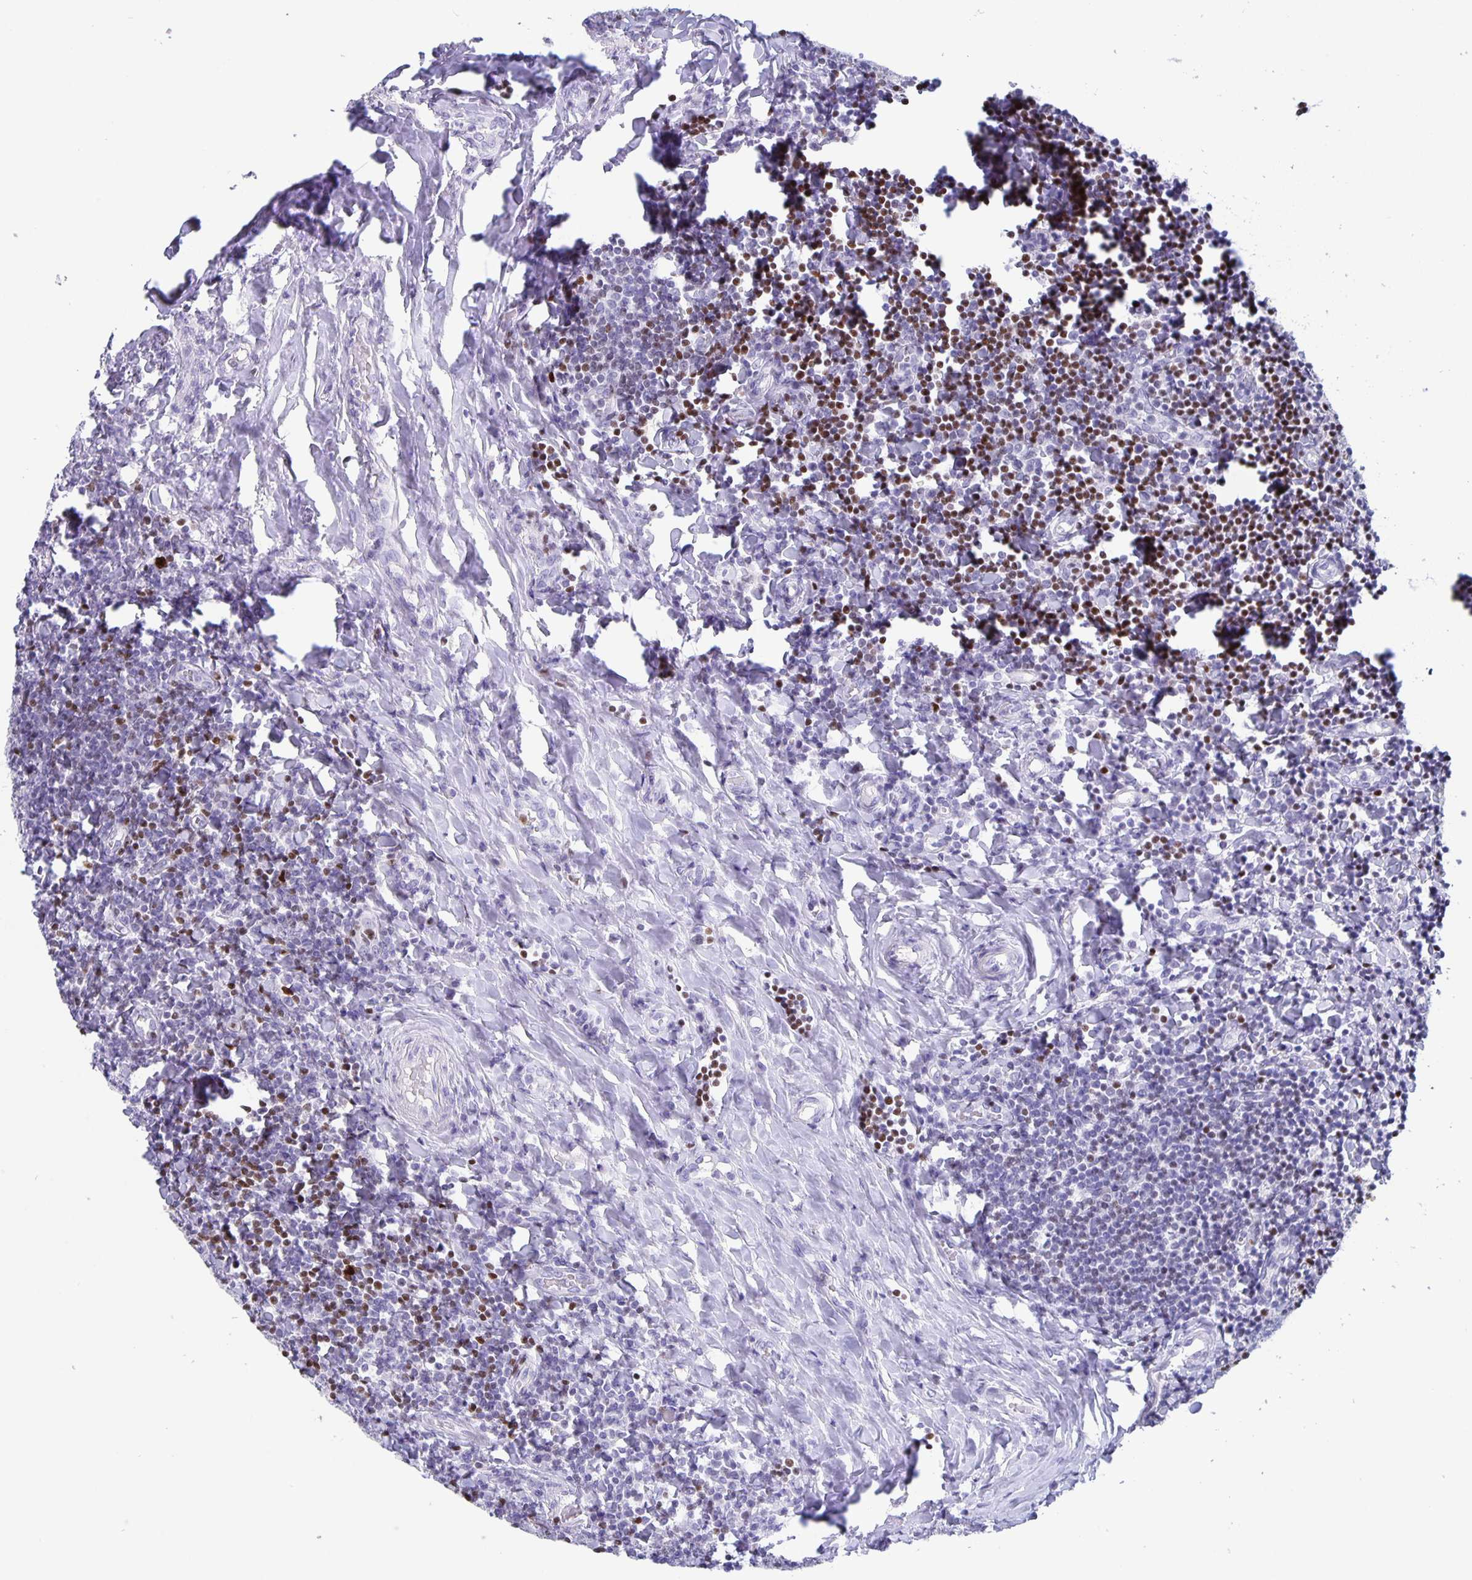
{"staining": {"intensity": "negative", "quantity": "none", "location": "none"}, "tissue": "tonsil", "cell_type": "Germinal center cells", "image_type": "normal", "snomed": [{"axis": "morphology", "description": "Normal tissue, NOS"}, {"axis": "topography", "description": "Tonsil"}], "caption": "This is an IHC micrograph of normal tonsil. There is no staining in germinal center cells.", "gene": "SATB2", "patient": {"sex": "female", "age": 10}}